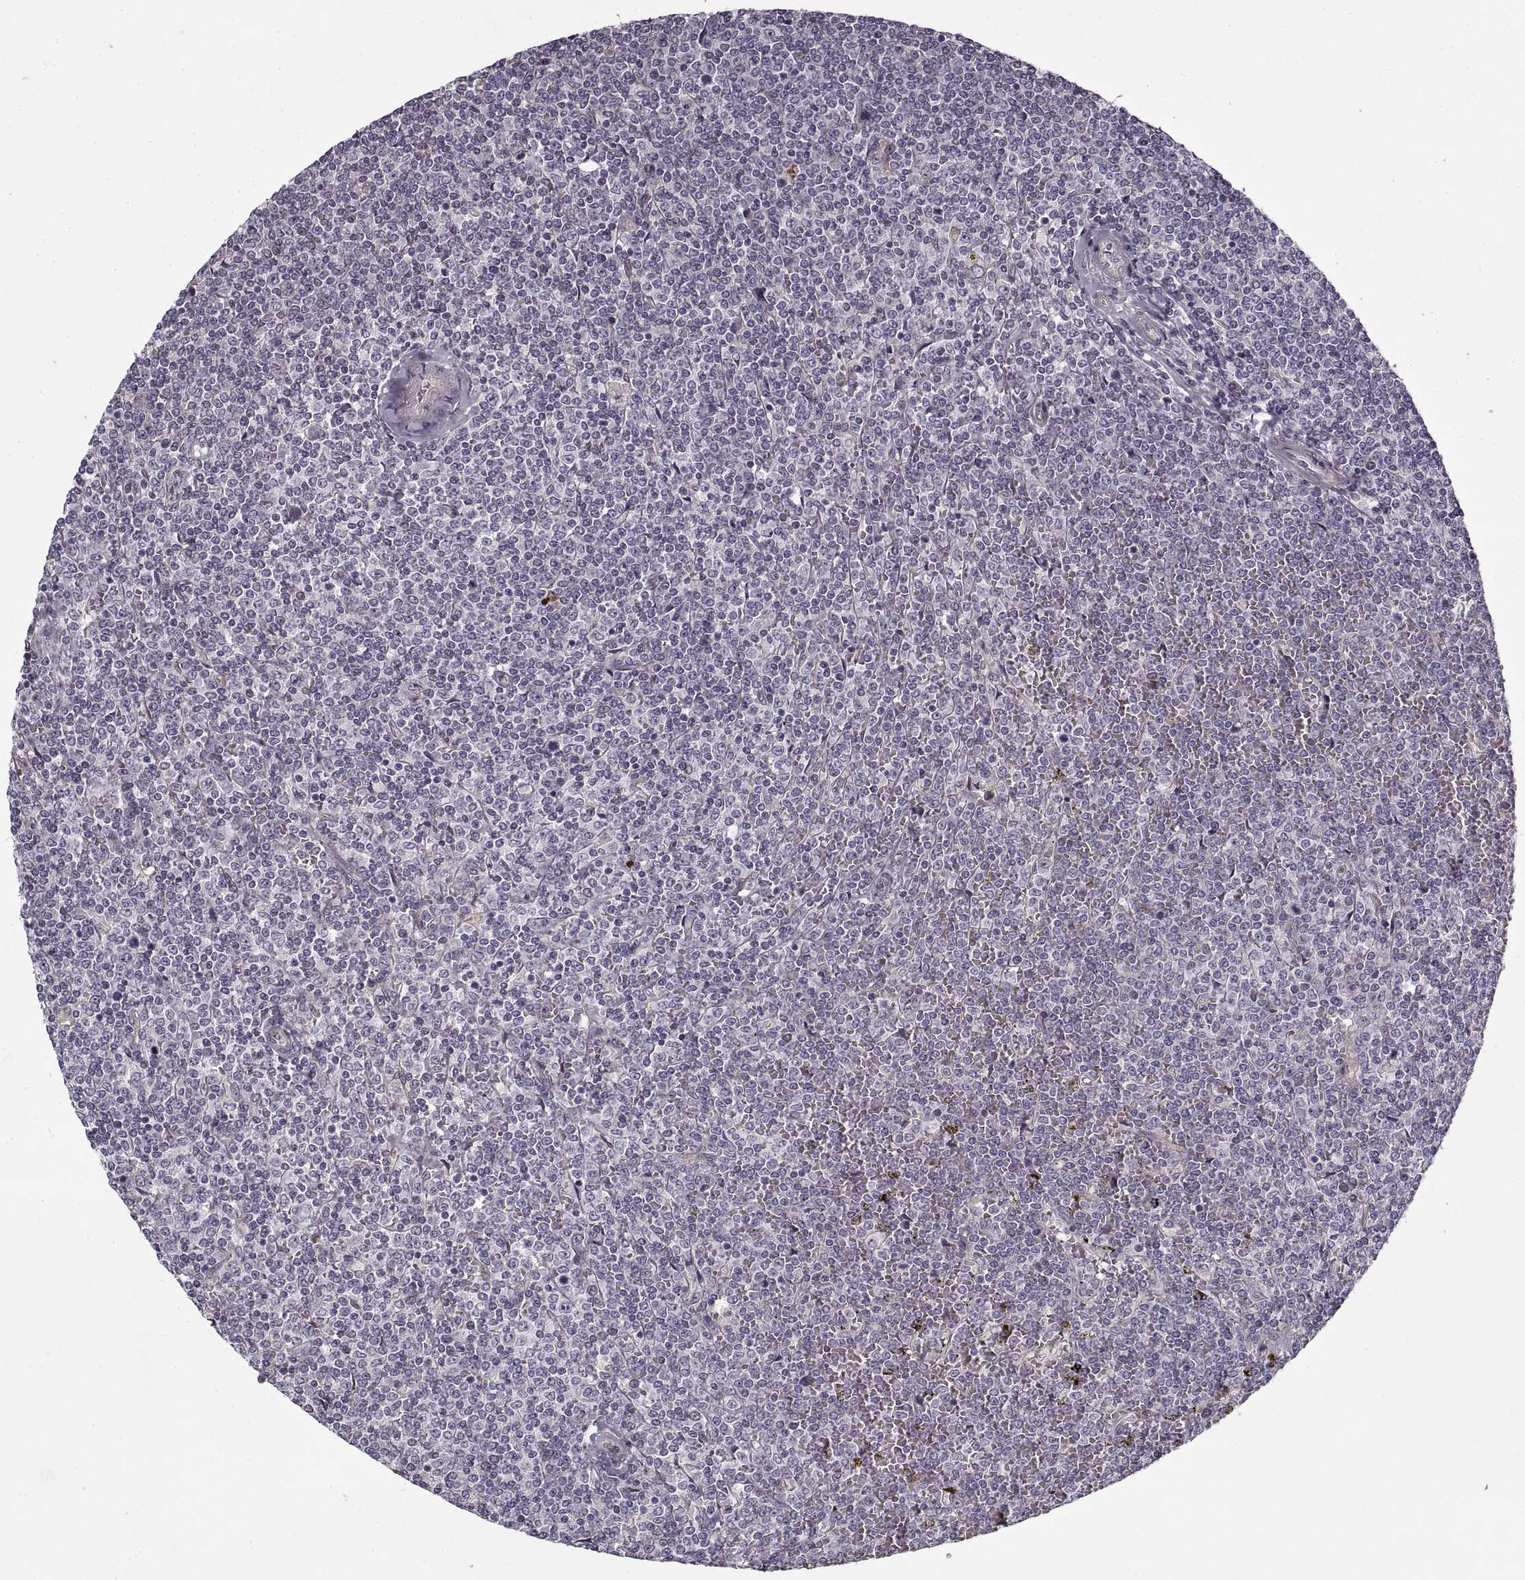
{"staining": {"intensity": "negative", "quantity": "none", "location": "none"}, "tissue": "lymphoma", "cell_type": "Tumor cells", "image_type": "cancer", "snomed": [{"axis": "morphology", "description": "Malignant lymphoma, non-Hodgkin's type, Low grade"}, {"axis": "topography", "description": "Spleen"}], "caption": "IHC image of lymphoma stained for a protein (brown), which demonstrates no staining in tumor cells.", "gene": "LAMB2", "patient": {"sex": "female", "age": 19}}